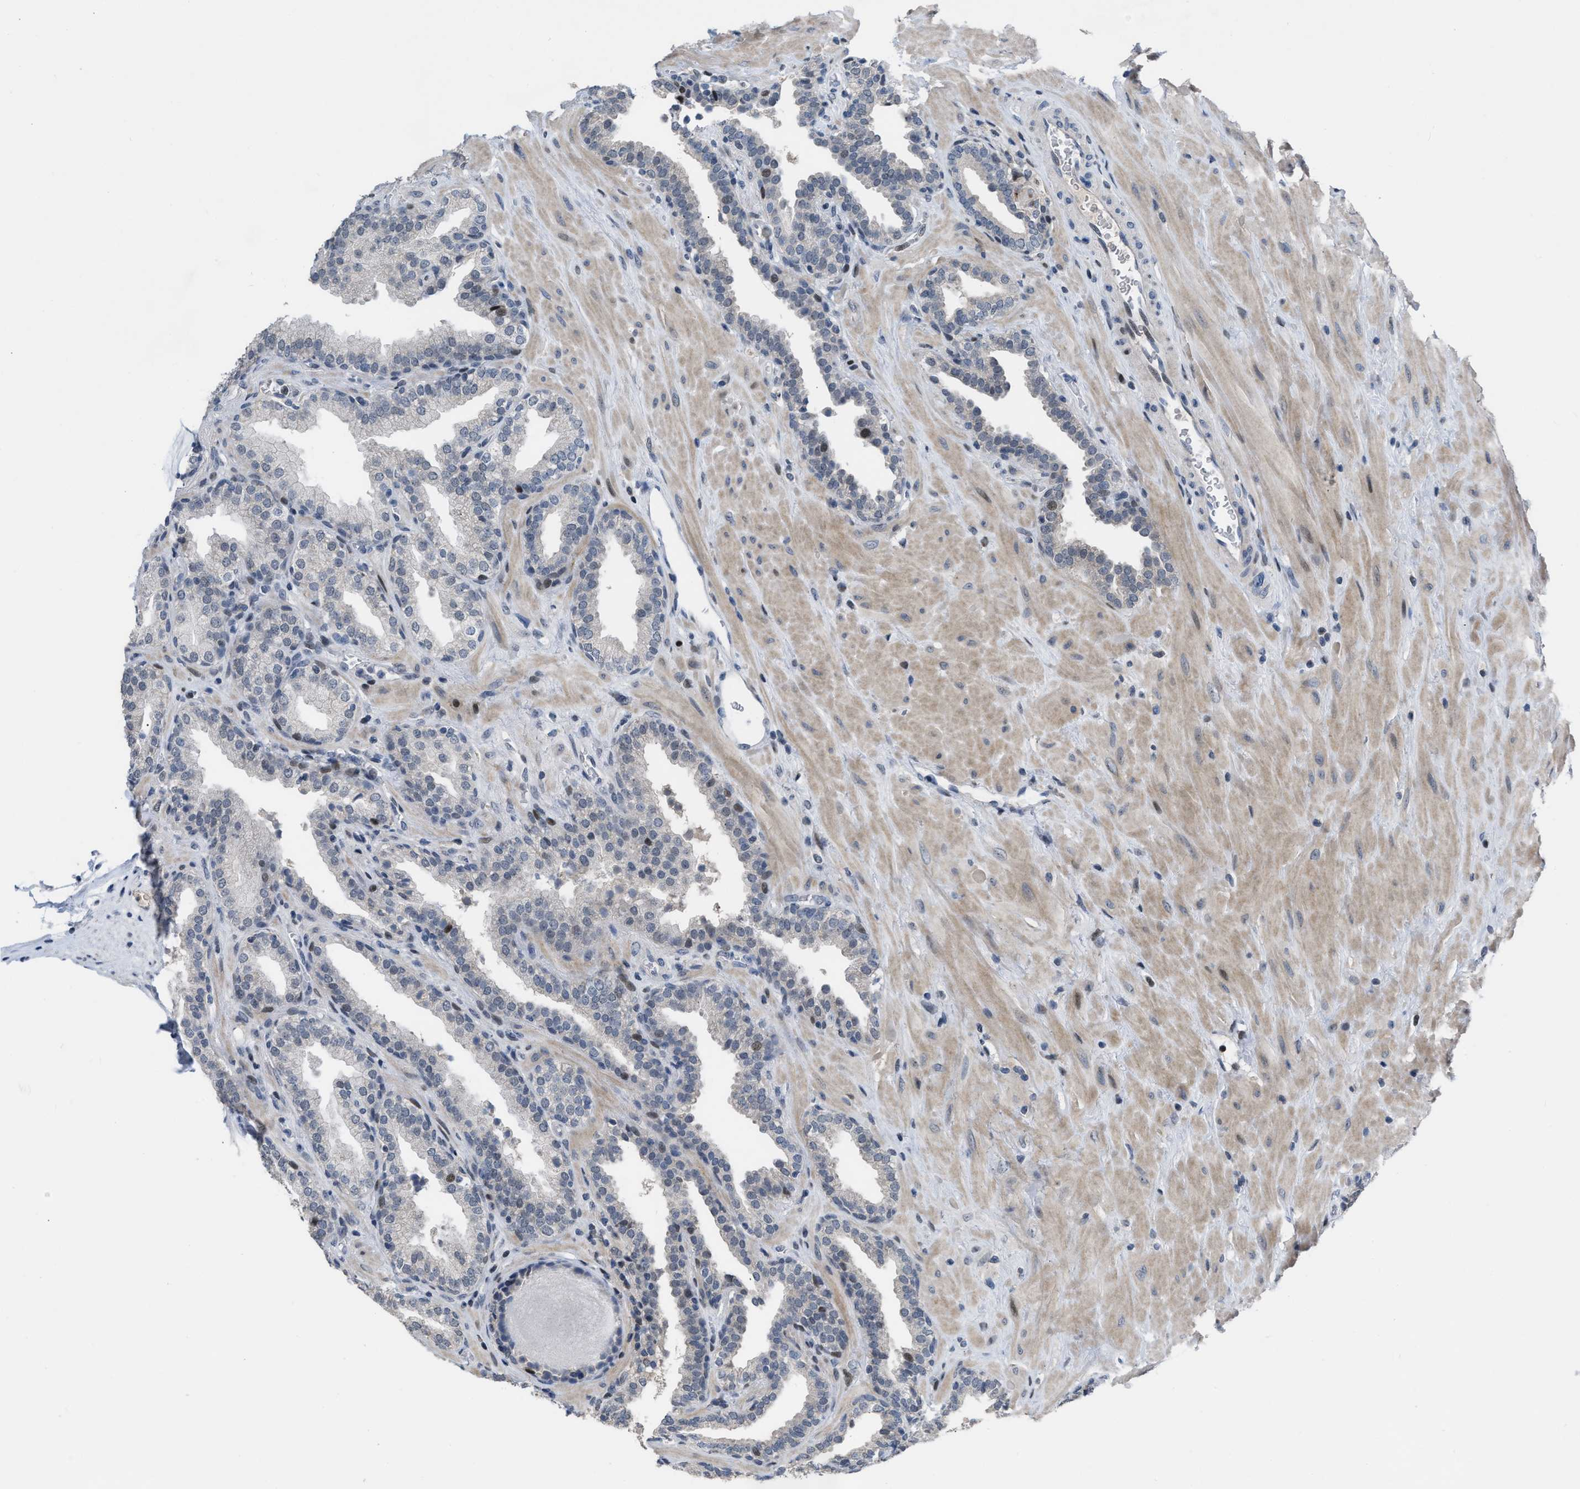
{"staining": {"intensity": "weak", "quantity": "<25%", "location": "nuclear"}, "tissue": "prostate", "cell_type": "Glandular cells", "image_type": "normal", "snomed": [{"axis": "morphology", "description": "Normal tissue, NOS"}, {"axis": "topography", "description": "Prostate"}], "caption": "IHC photomicrograph of unremarkable human prostate stained for a protein (brown), which exhibits no positivity in glandular cells. (Brightfield microscopy of DAB (3,3'-diaminobenzidine) IHC at high magnification).", "gene": "SETDB1", "patient": {"sex": "male", "age": 51}}